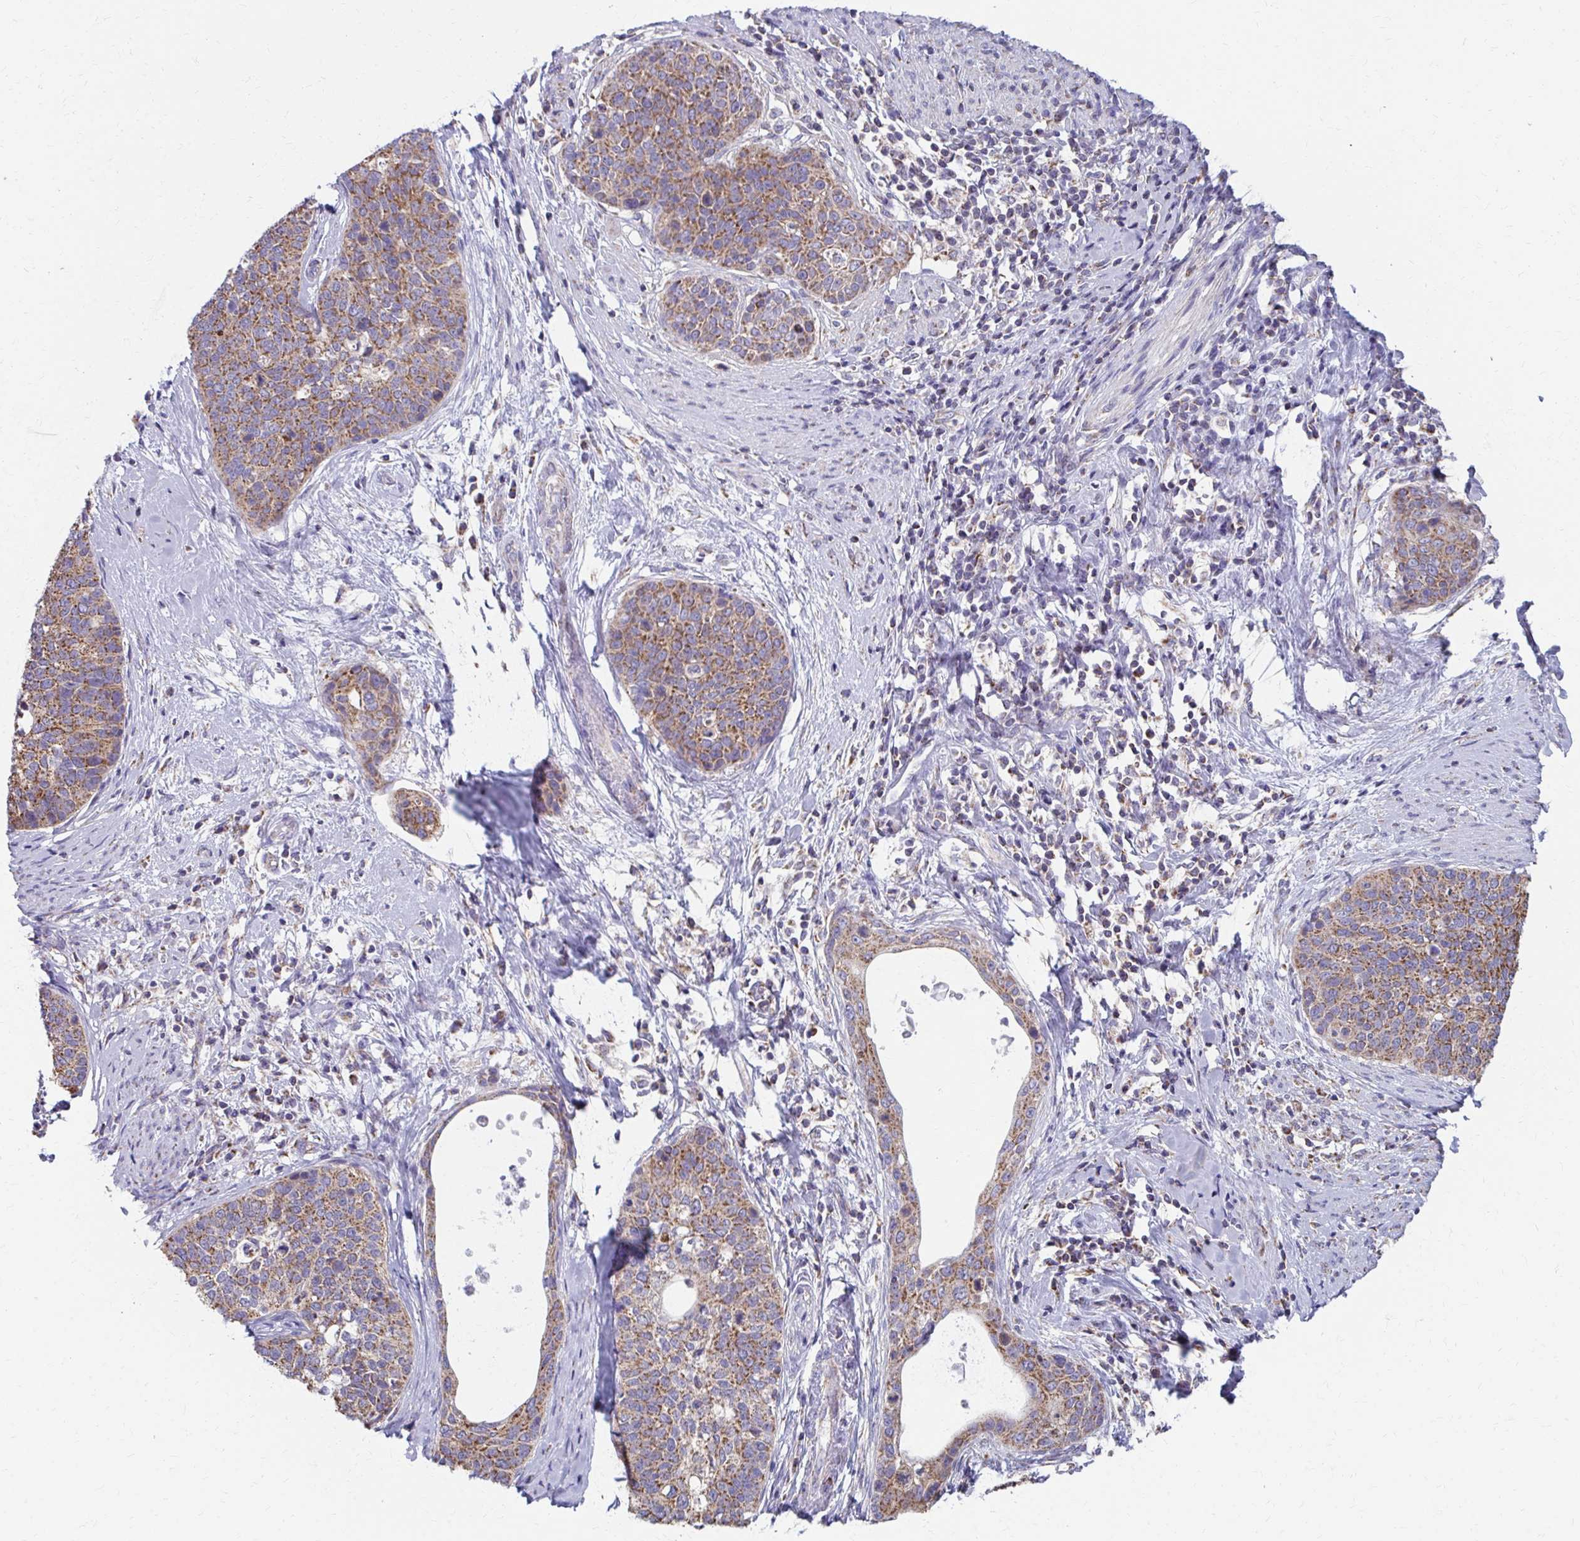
{"staining": {"intensity": "moderate", "quantity": ">75%", "location": "cytoplasmic/membranous"}, "tissue": "cervical cancer", "cell_type": "Tumor cells", "image_type": "cancer", "snomed": [{"axis": "morphology", "description": "Squamous cell carcinoma, NOS"}, {"axis": "topography", "description": "Cervix"}], "caption": "A brown stain shows moderate cytoplasmic/membranous positivity of a protein in human cervical squamous cell carcinoma tumor cells. (brown staining indicates protein expression, while blue staining denotes nuclei).", "gene": "RCC1L", "patient": {"sex": "female", "age": 69}}